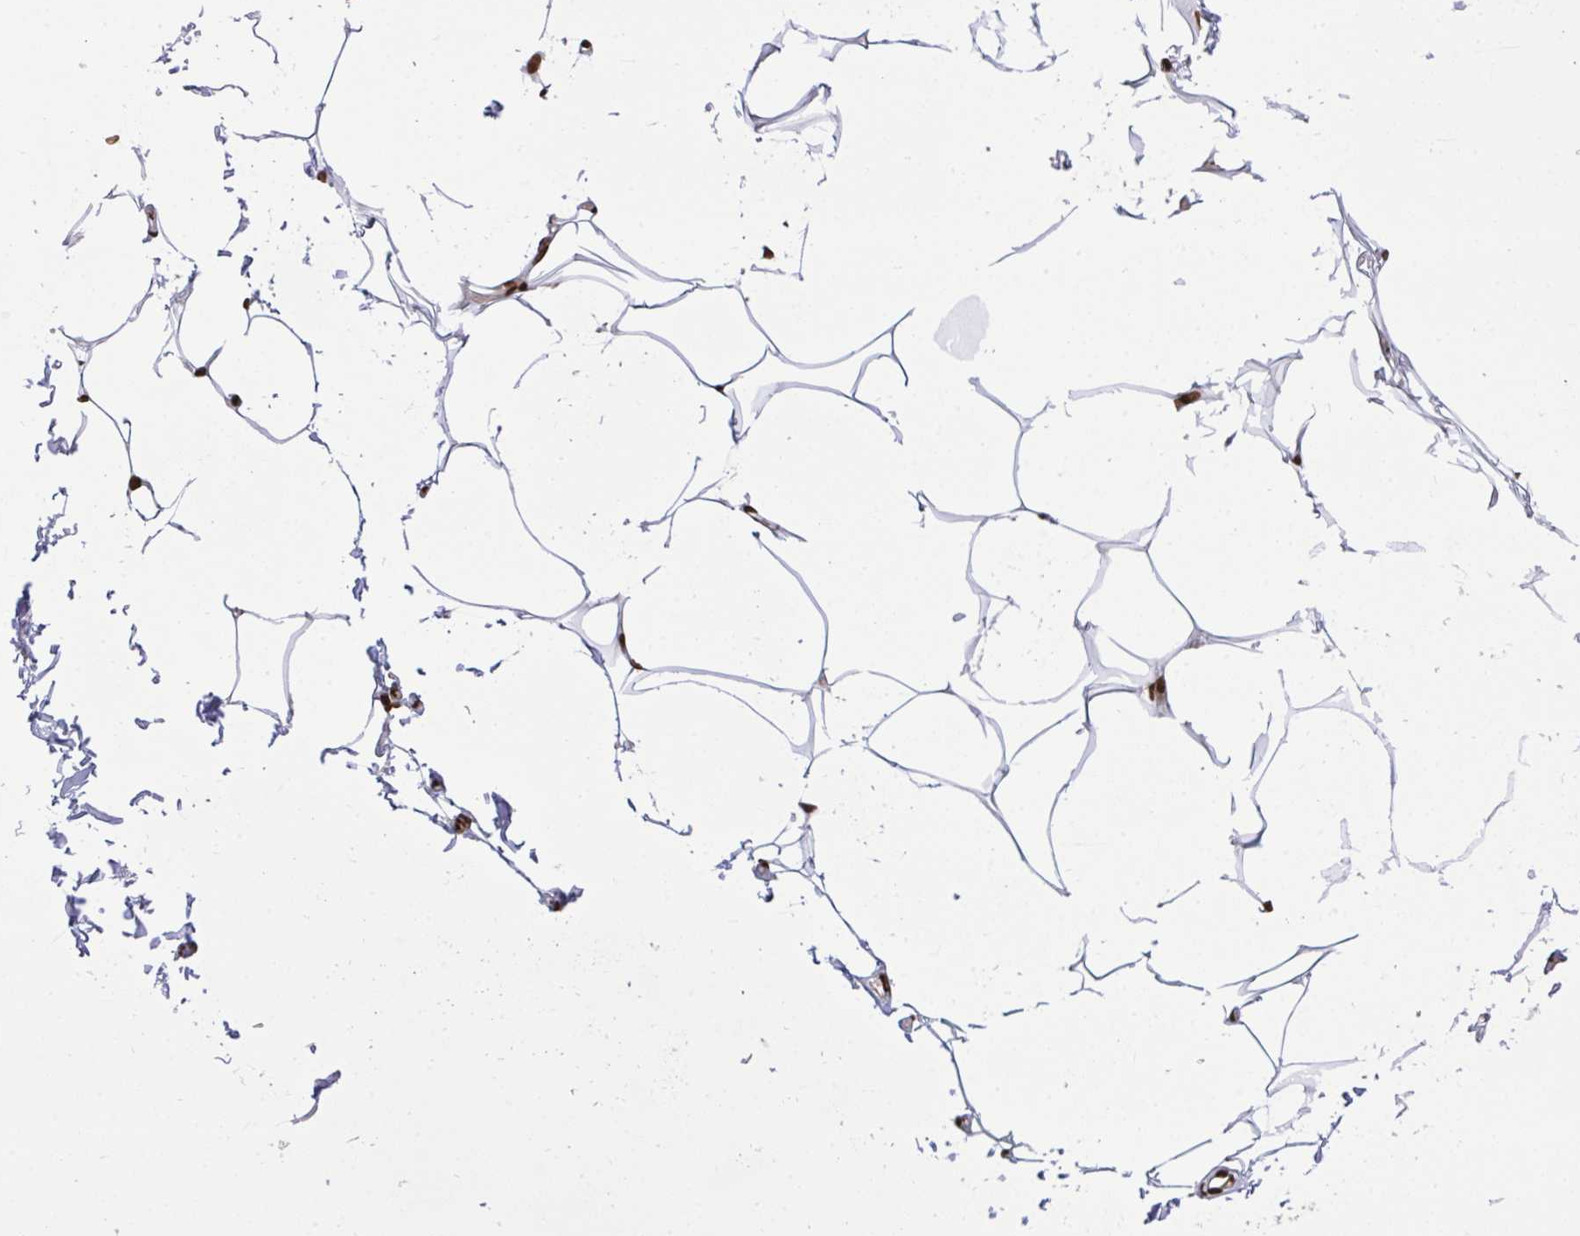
{"staining": {"intensity": "strong", "quantity": ">75%", "location": "nuclear"}, "tissue": "adipose tissue", "cell_type": "Adipocytes", "image_type": "normal", "snomed": [{"axis": "morphology", "description": "Normal tissue, NOS"}, {"axis": "topography", "description": "Skin"}, {"axis": "topography", "description": "Peripheral nerve tissue"}], "caption": "A brown stain highlights strong nuclear positivity of a protein in adipocytes of unremarkable adipose tissue. (Stains: DAB in brown, nuclei in blue, Microscopy: brightfield microscopy at high magnification).", "gene": "ENSG00000268083", "patient": {"sex": "female", "age": 45}}